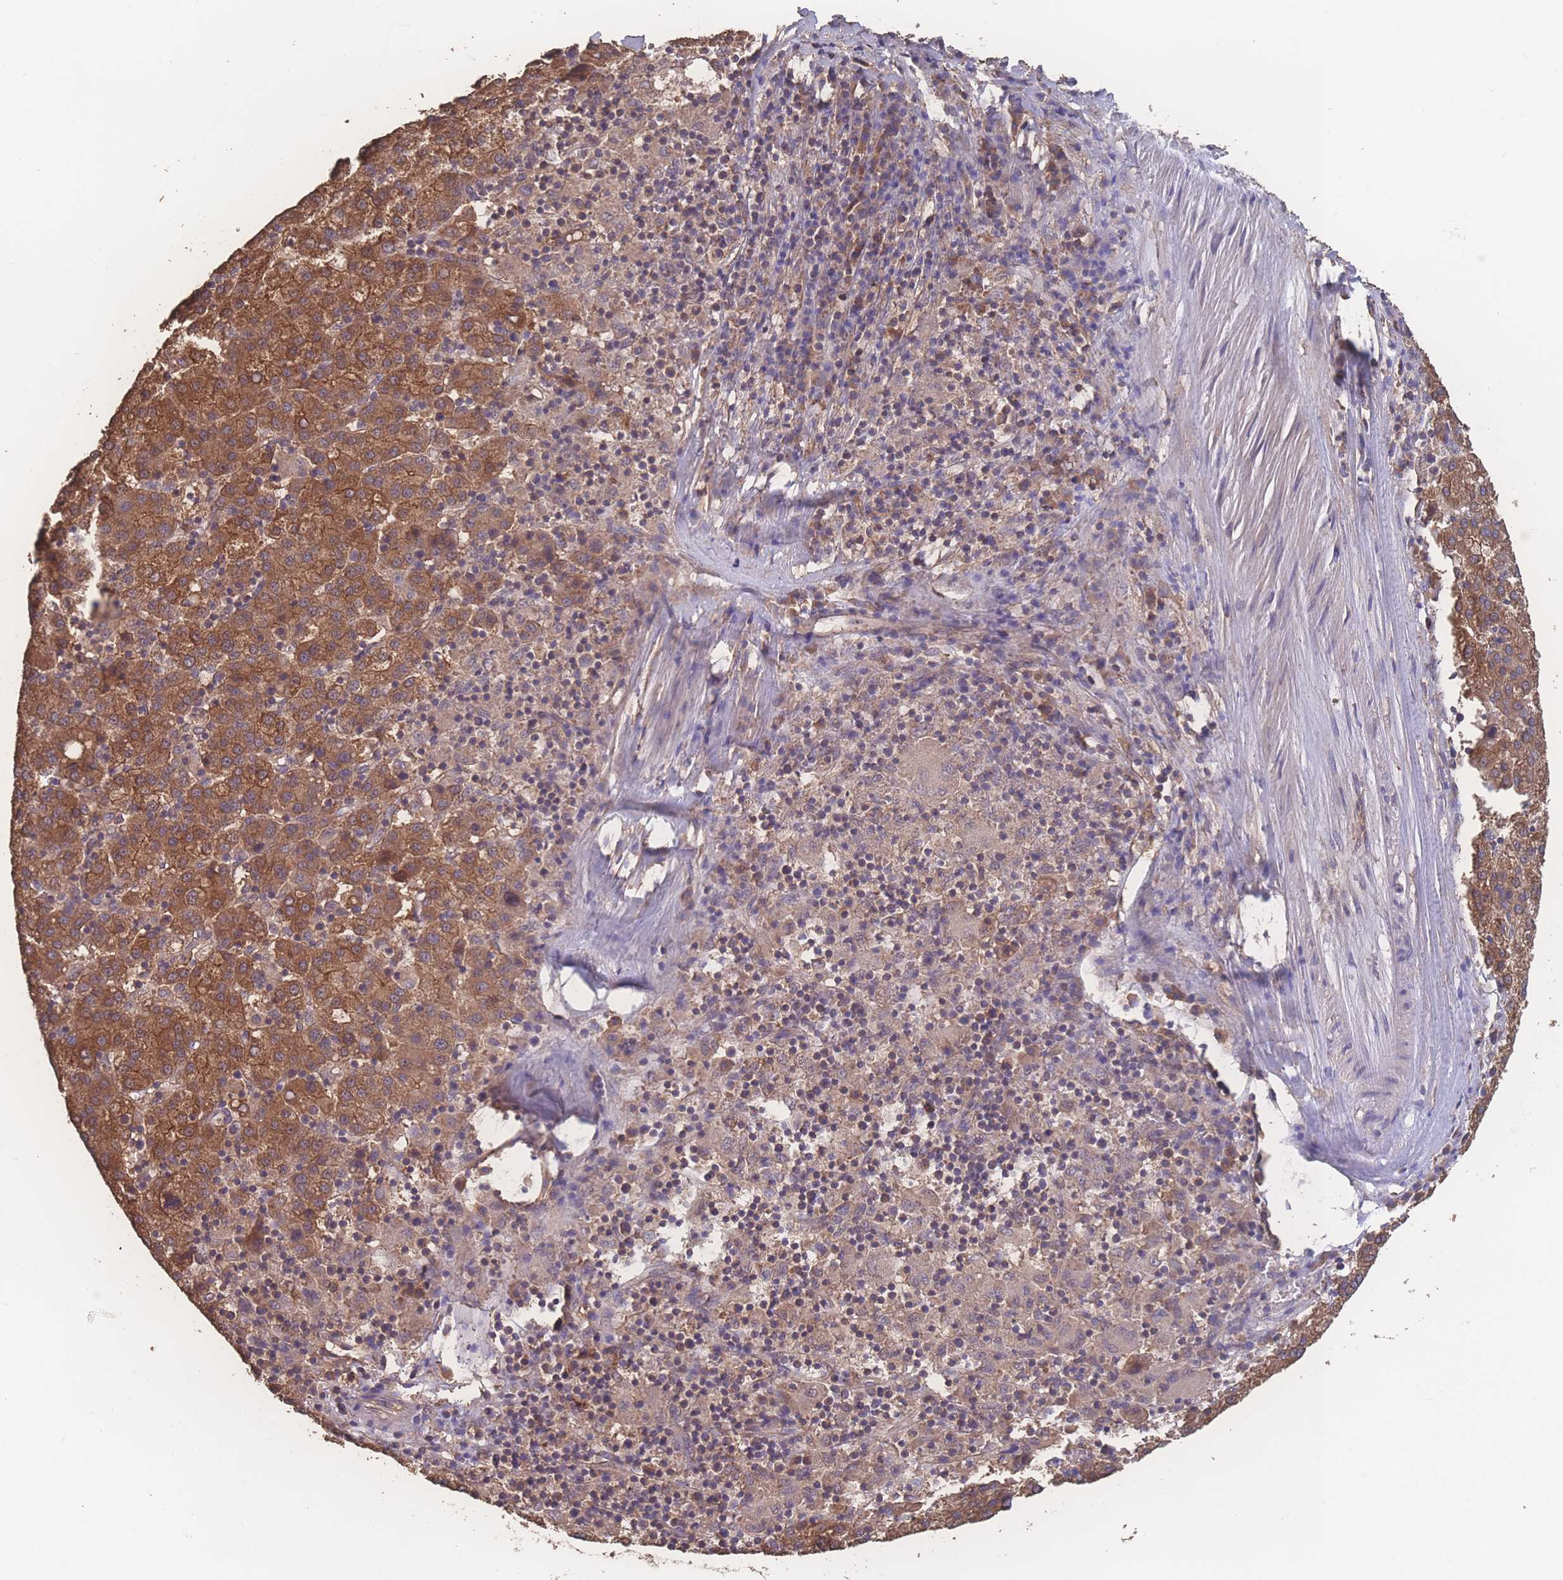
{"staining": {"intensity": "moderate", "quantity": ">75%", "location": "cytoplasmic/membranous"}, "tissue": "liver cancer", "cell_type": "Tumor cells", "image_type": "cancer", "snomed": [{"axis": "morphology", "description": "Carcinoma, Hepatocellular, NOS"}, {"axis": "topography", "description": "Liver"}], "caption": "Immunohistochemical staining of human liver cancer shows medium levels of moderate cytoplasmic/membranous protein positivity in approximately >75% of tumor cells.", "gene": "ATXN10", "patient": {"sex": "female", "age": 58}}